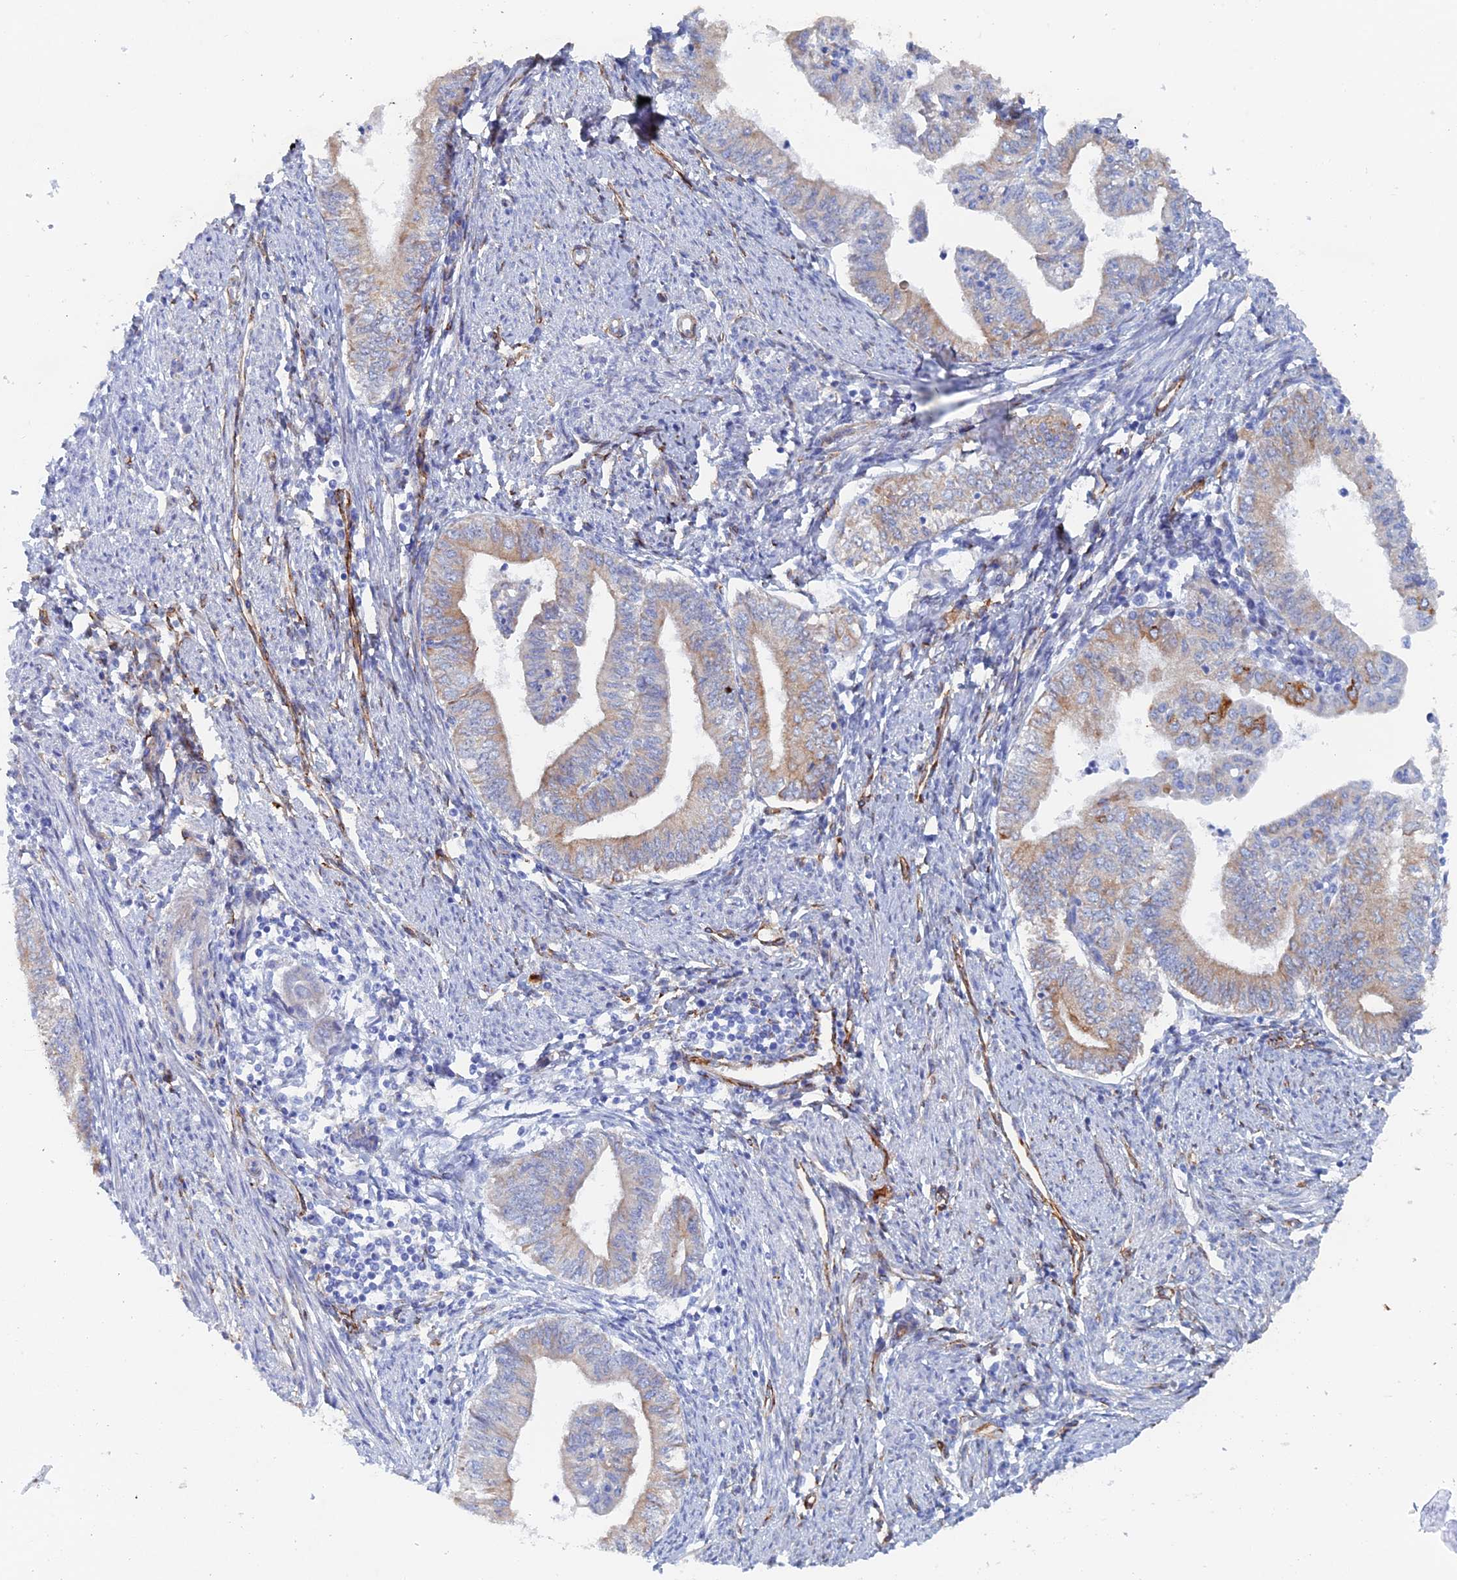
{"staining": {"intensity": "moderate", "quantity": "<25%", "location": "cytoplasmic/membranous"}, "tissue": "endometrial cancer", "cell_type": "Tumor cells", "image_type": "cancer", "snomed": [{"axis": "morphology", "description": "Adenocarcinoma, NOS"}, {"axis": "topography", "description": "Endometrium"}], "caption": "This micrograph demonstrates immunohistochemistry staining of endometrial adenocarcinoma, with low moderate cytoplasmic/membranous positivity in approximately <25% of tumor cells.", "gene": "COG7", "patient": {"sex": "female", "age": 66}}